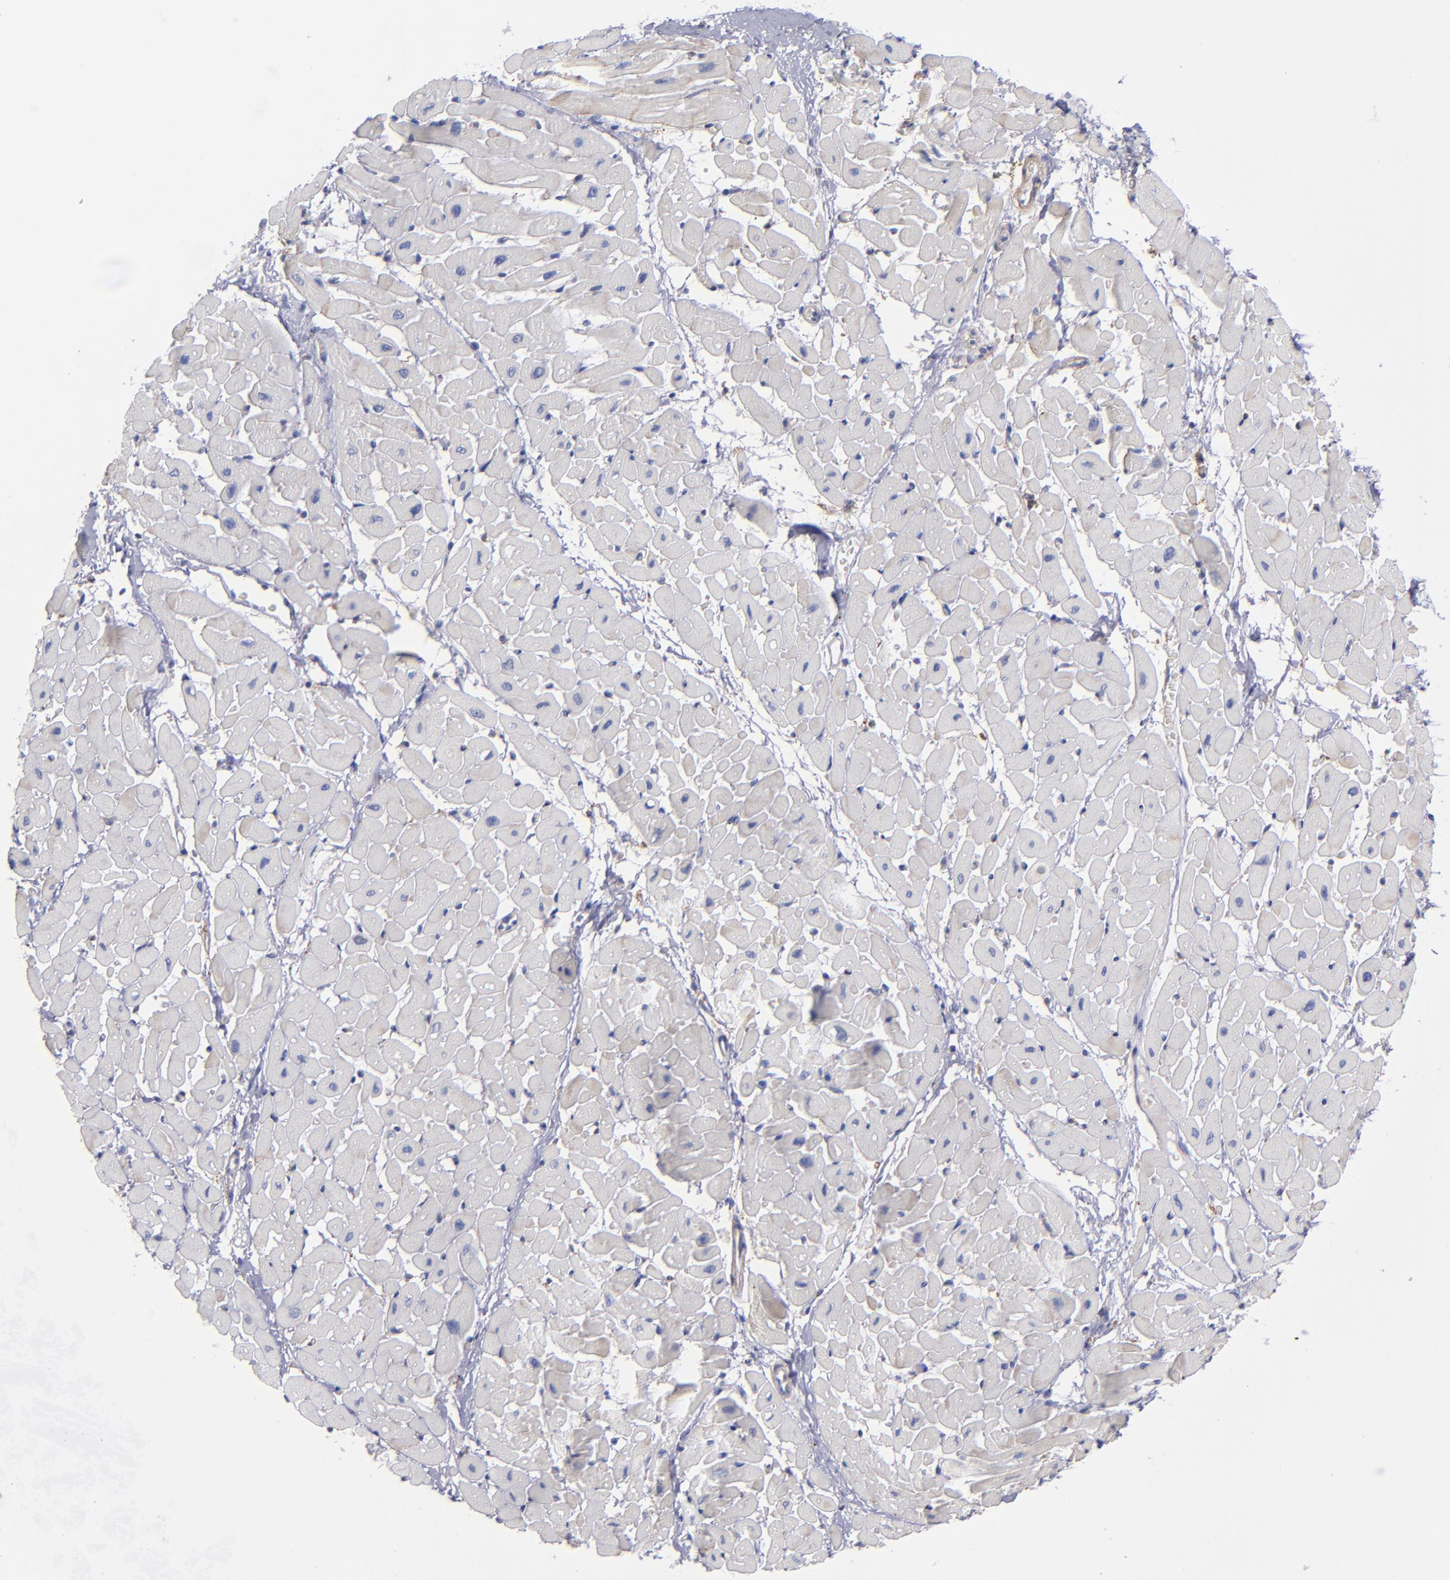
{"staining": {"intensity": "weak", "quantity": "<25%", "location": "cytoplasmic/membranous"}, "tissue": "heart muscle", "cell_type": "Cardiomyocytes", "image_type": "normal", "snomed": [{"axis": "morphology", "description": "Normal tissue, NOS"}, {"axis": "topography", "description": "Heart"}], "caption": "An immunohistochemistry (IHC) image of unremarkable heart muscle is shown. There is no staining in cardiomyocytes of heart muscle.", "gene": "MFGE8", "patient": {"sex": "male", "age": 45}}